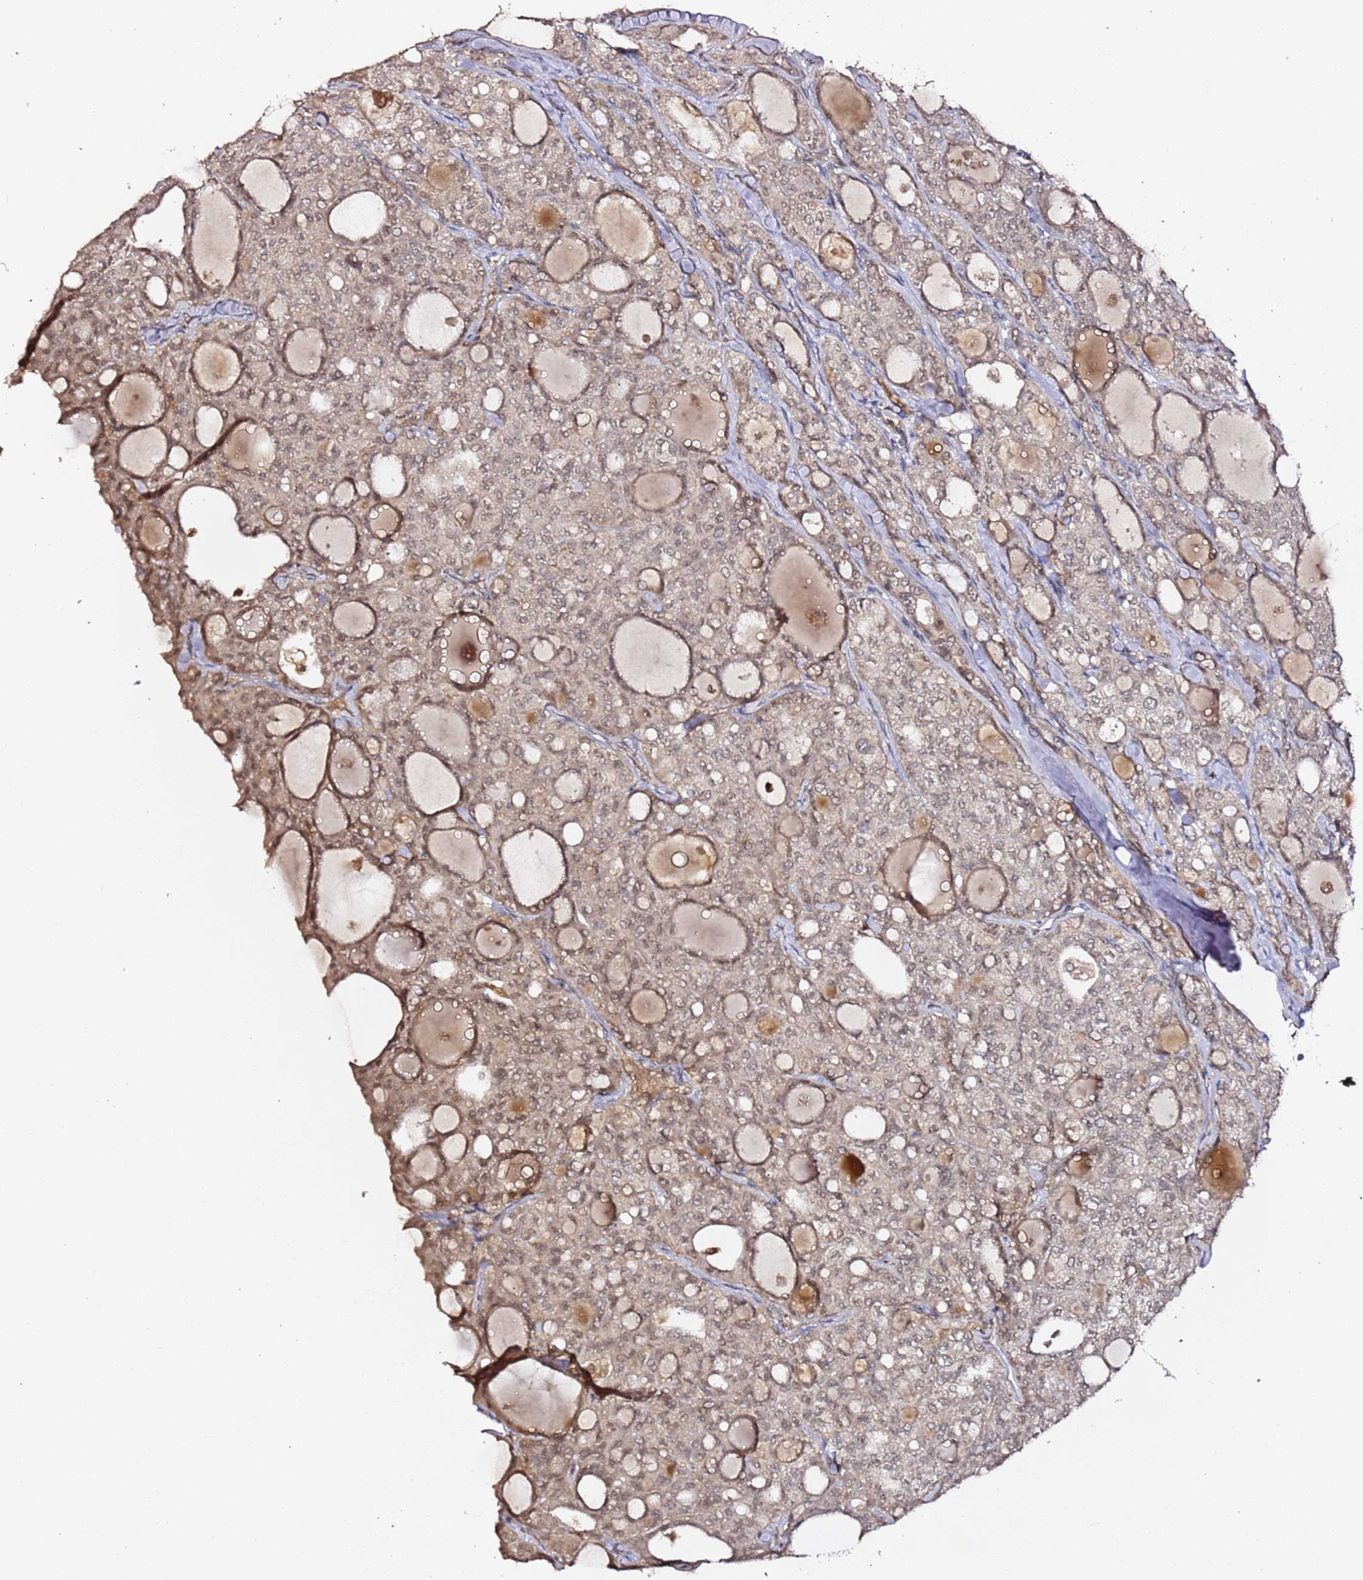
{"staining": {"intensity": "weak", "quantity": ">75%", "location": "nuclear"}, "tissue": "thyroid cancer", "cell_type": "Tumor cells", "image_type": "cancer", "snomed": [{"axis": "morphology", "description": "Follicular adenoma carcinoma, NOS"}, {"axis": "topography", "description": "Thyroid gland"}], "caption": "Protein analysis of thyroid cancer (follicular adenoma carcinoma) tissue exhibits weak nuclear expression in about >75% of tumor cells. Nuclei are stained in blue.", "gene": "OR5V1", "patient": {"sex": "male", "age": 75}}